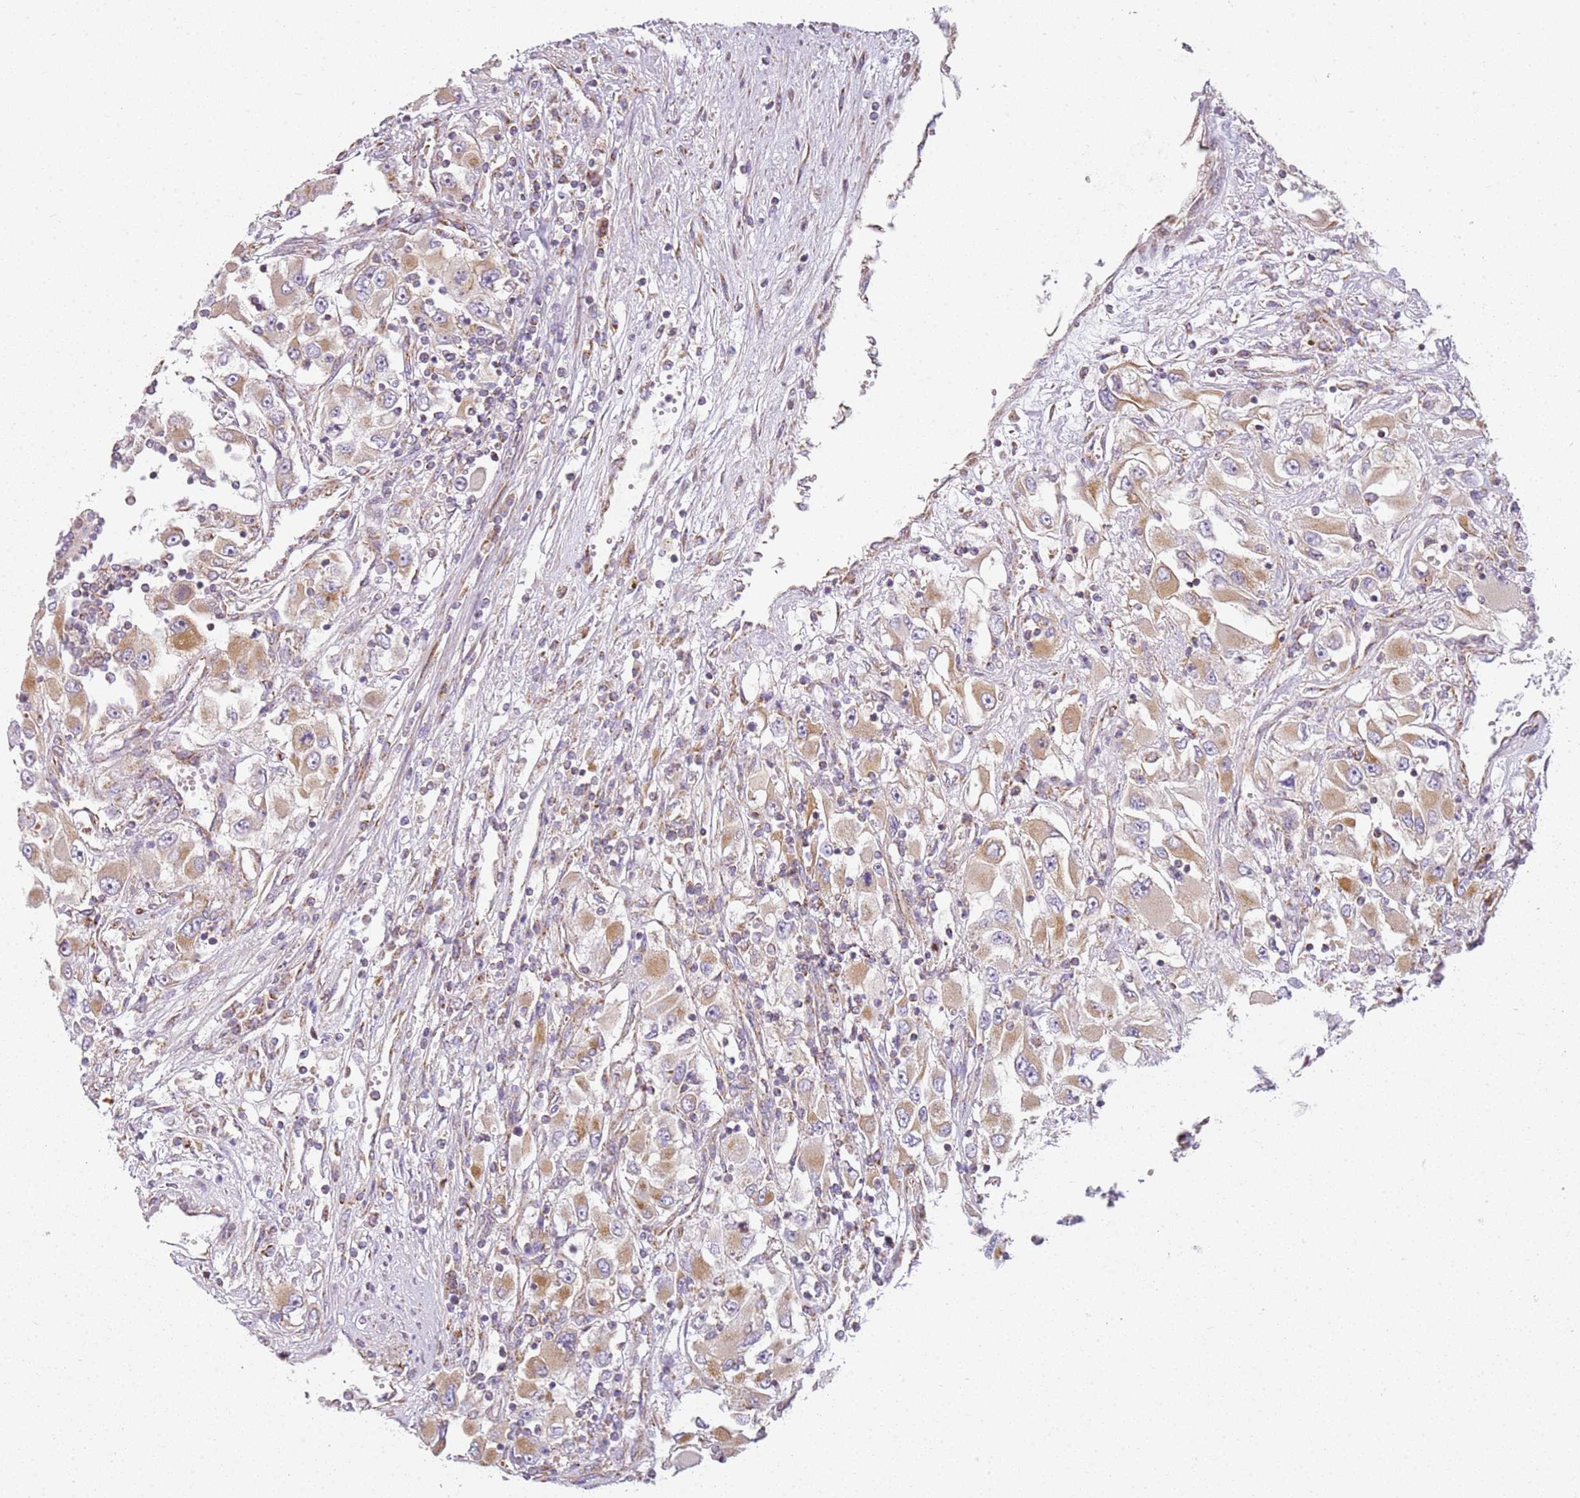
{"staining": {"intensity": "moderate", "quantity": "25%-75%", "location": "cytoplasmic/membranous"}, "tissue": "renal cancer", "cell_type": "Tumor cells", "image_type": "cancer", "snomed": [{"axis": "morphology", "description": "Adenocarcinoma, NOS"}, {"axis": "topography", "description": "Kidney"}], "caption": "Protein expression analysis of human adenocarcinoma (renal) reveals moderate cytoplasmic/membranous expression in approximately 25%-75% of tumor cells.", "gene": "TMEM200C", "patient": {"sex": "female", "age": 52}}